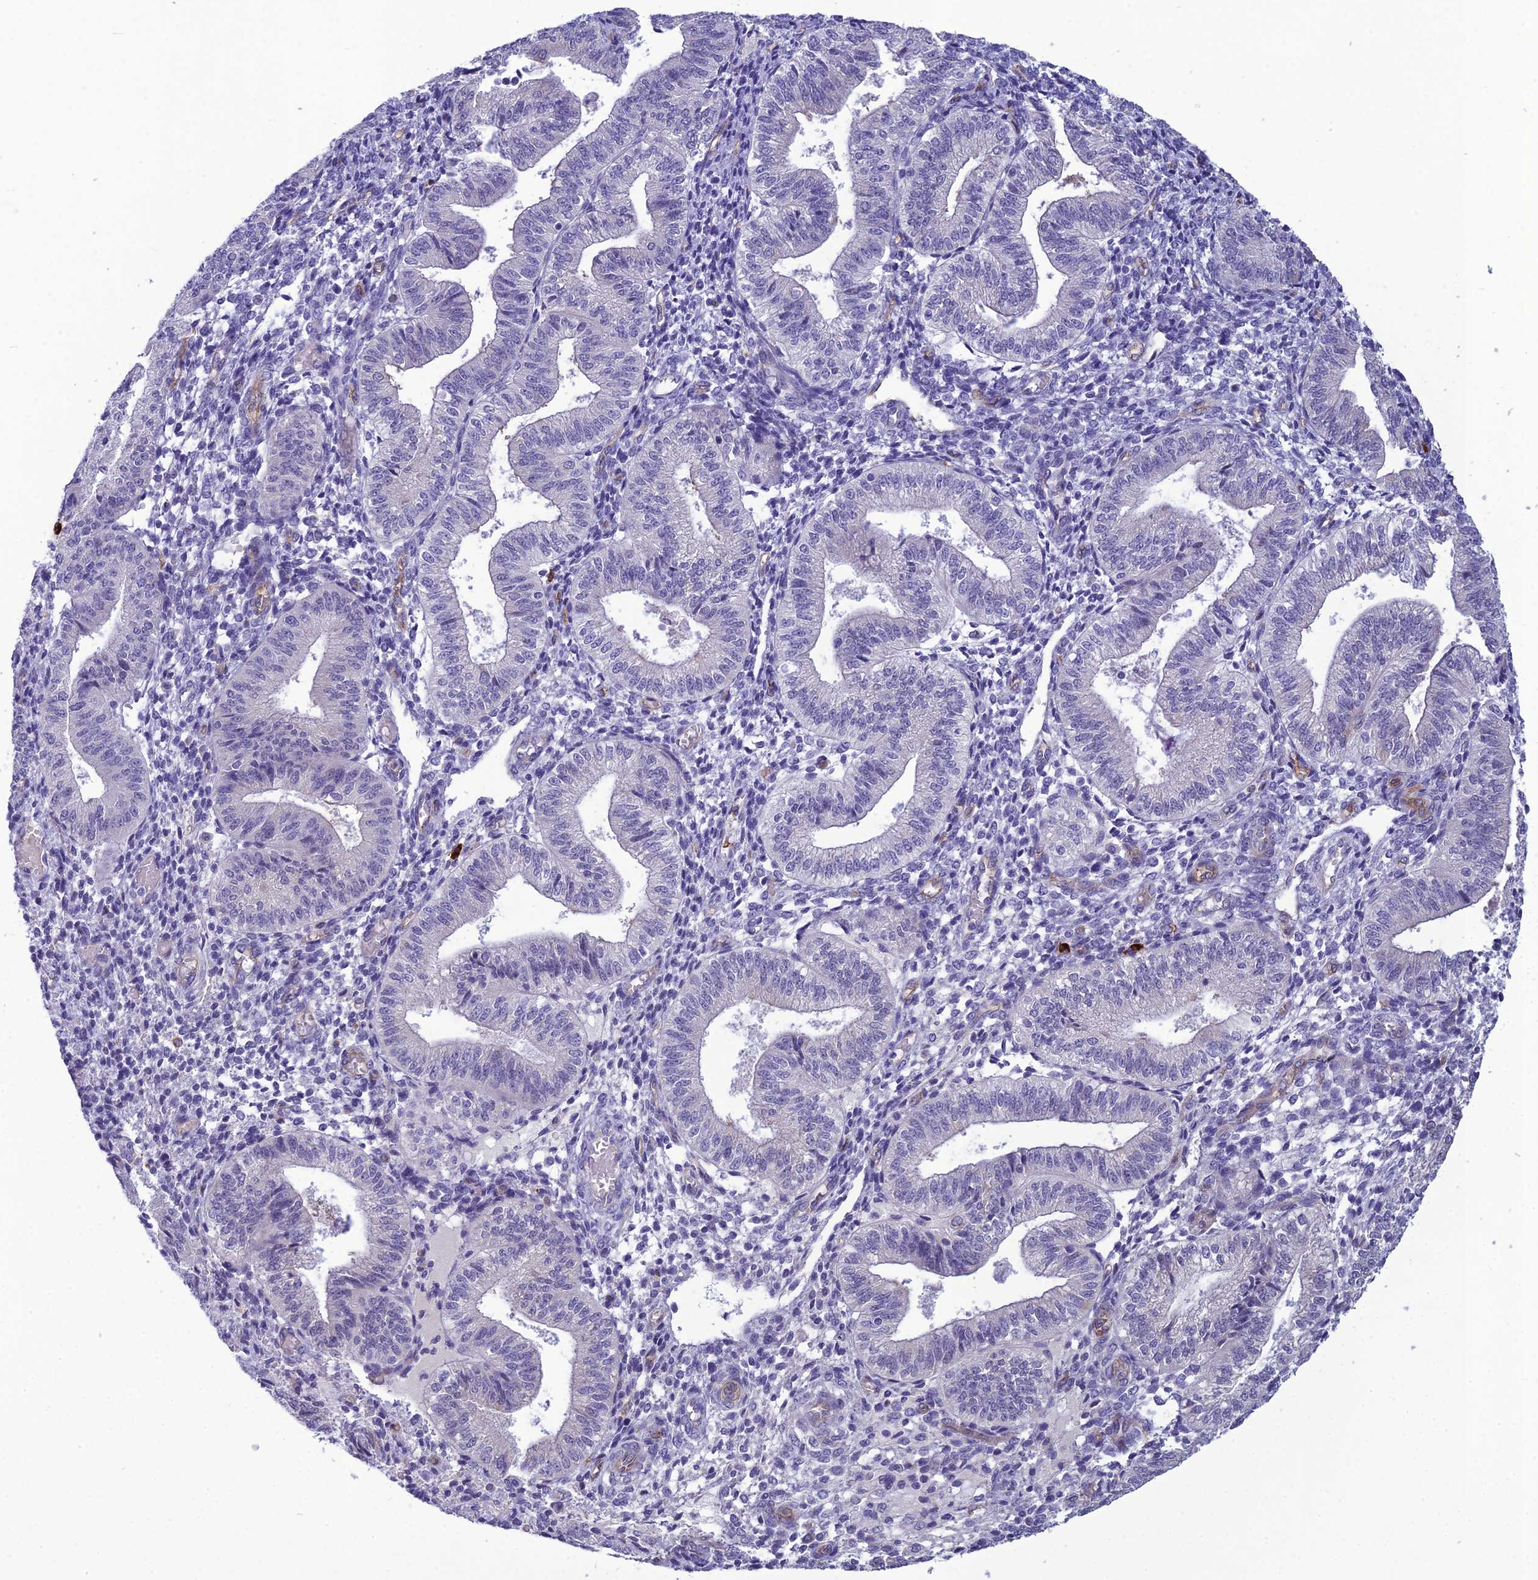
{"staining": {"intensity": "negative", "quantity": "none", "location": "none"}, "tissue": "endometrium", "cell_type": "Cells in endometrial stroma", "image_type": "normal", "snomed": [{"axis": "morphology", "description": "Normal tissue, NOS"}, {"axis": "topography", "description": "Endometrium"}], "caption": "Immunohistochemistry (IHC) histopathology image of unremarkable endometrium: human endometrium stained with DAB reveals no significant protein positivity in cells in endometrial stroma.", "gene": "BBS7", "patient": {"sex": "female", "age": 34}}